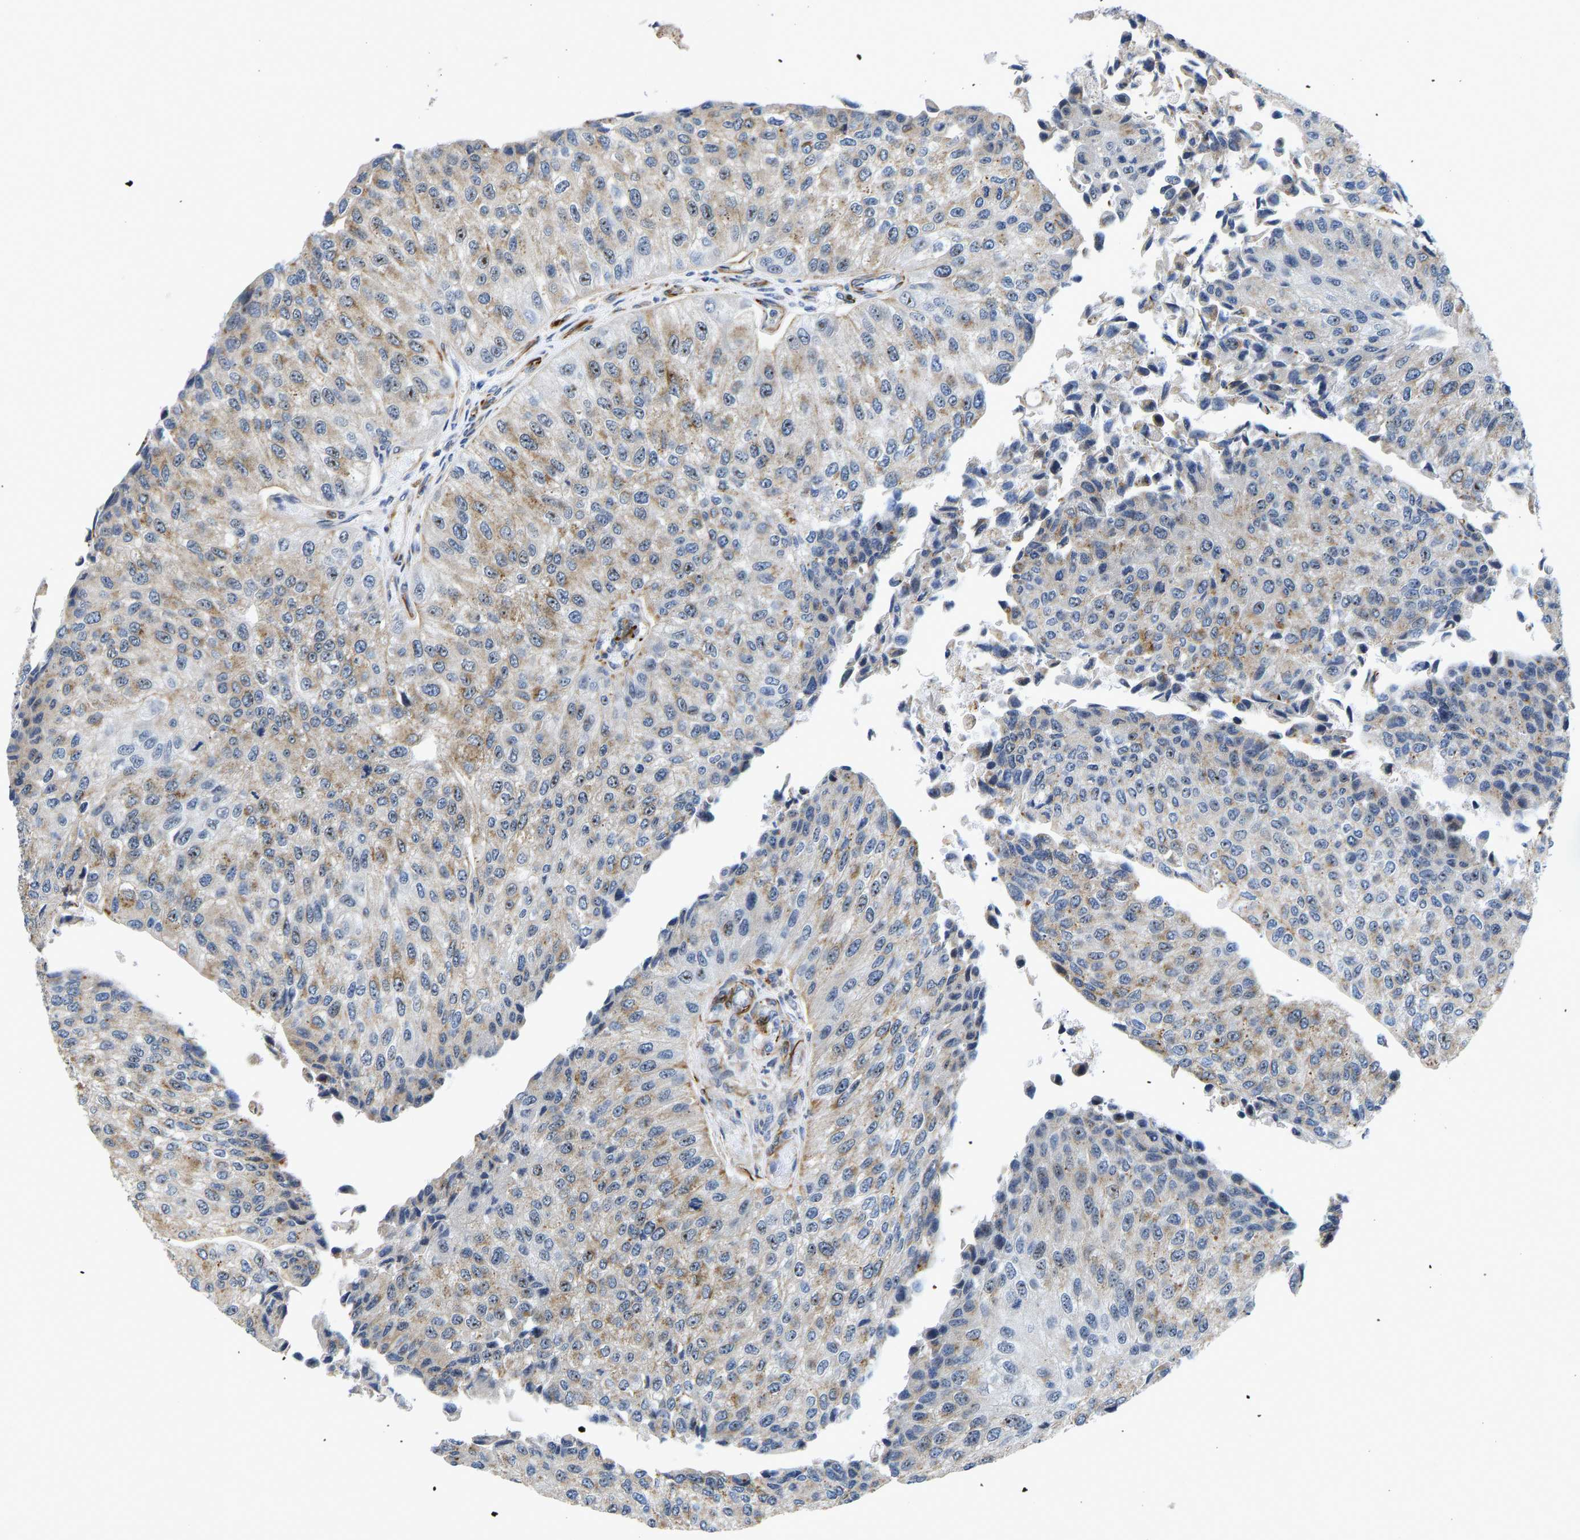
{"staining": {"intensity": "weak", "quantity": "25%-75%", "location": "cytoplasmic/membranous,nuclear"}, "tissue": "urothelial cancer", "cell_type": "Tumor cells", "image_type": "cancer", "snomed": [{"axis": "morphology", "description": "Urothelial carcinoma, High grade"}, {"axis": "topography", "description": "Kidney"}, {"axis": "topography", "description": "Urinary bladder"}], "caption": "Human high-grade urothelial carcinoma stained for a protein (brown) reveals weak cytoplasmic/membranous and nuclear positive staining in approximately 25%-75% of tumor cells.", "gene": "RESF1", "patient": {"sex": "male", "age": 77}}